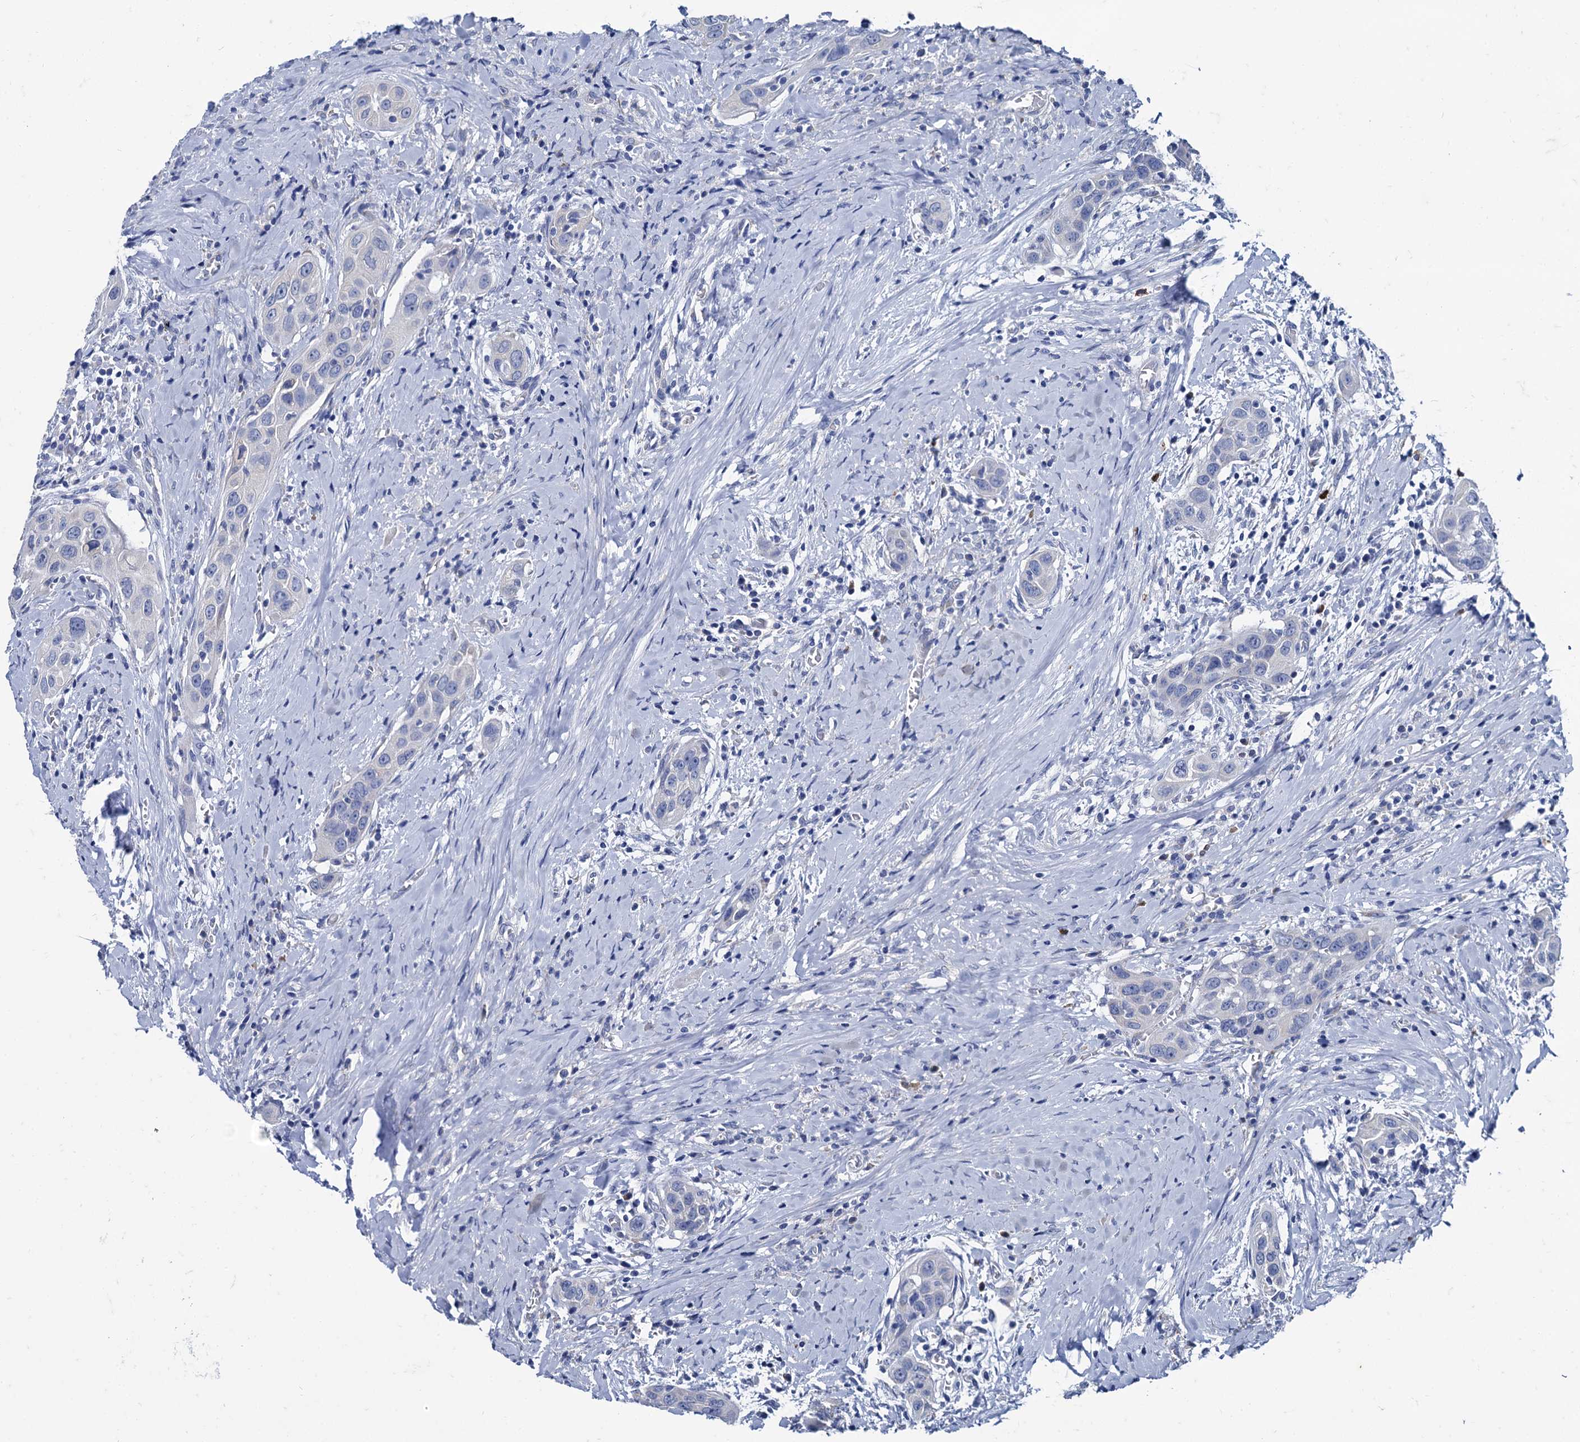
{"staining": {"intensity": "negative", "quantity": "none", "location": "none"}, "tissue": "head and neck cancer", "cell_type": "Tumor cells", "image_type": "cancer", "snomed": [{"axis": "morphology", "description": "Squamous cell carcinoma, NOS"}, {"axis": "topography", "description": "Oral tissue"}, {"axis": "topography", "description": "Head-Neck"}], "caption": "IHC micrograph of neoplastic tissue: human head and neck cancer (squamous cell carcinoma) stained with DAB reveals no significant protein staining in tumor cells.", "gene": "FOXR2", "patient": {"sex": "female", "age": 50}}